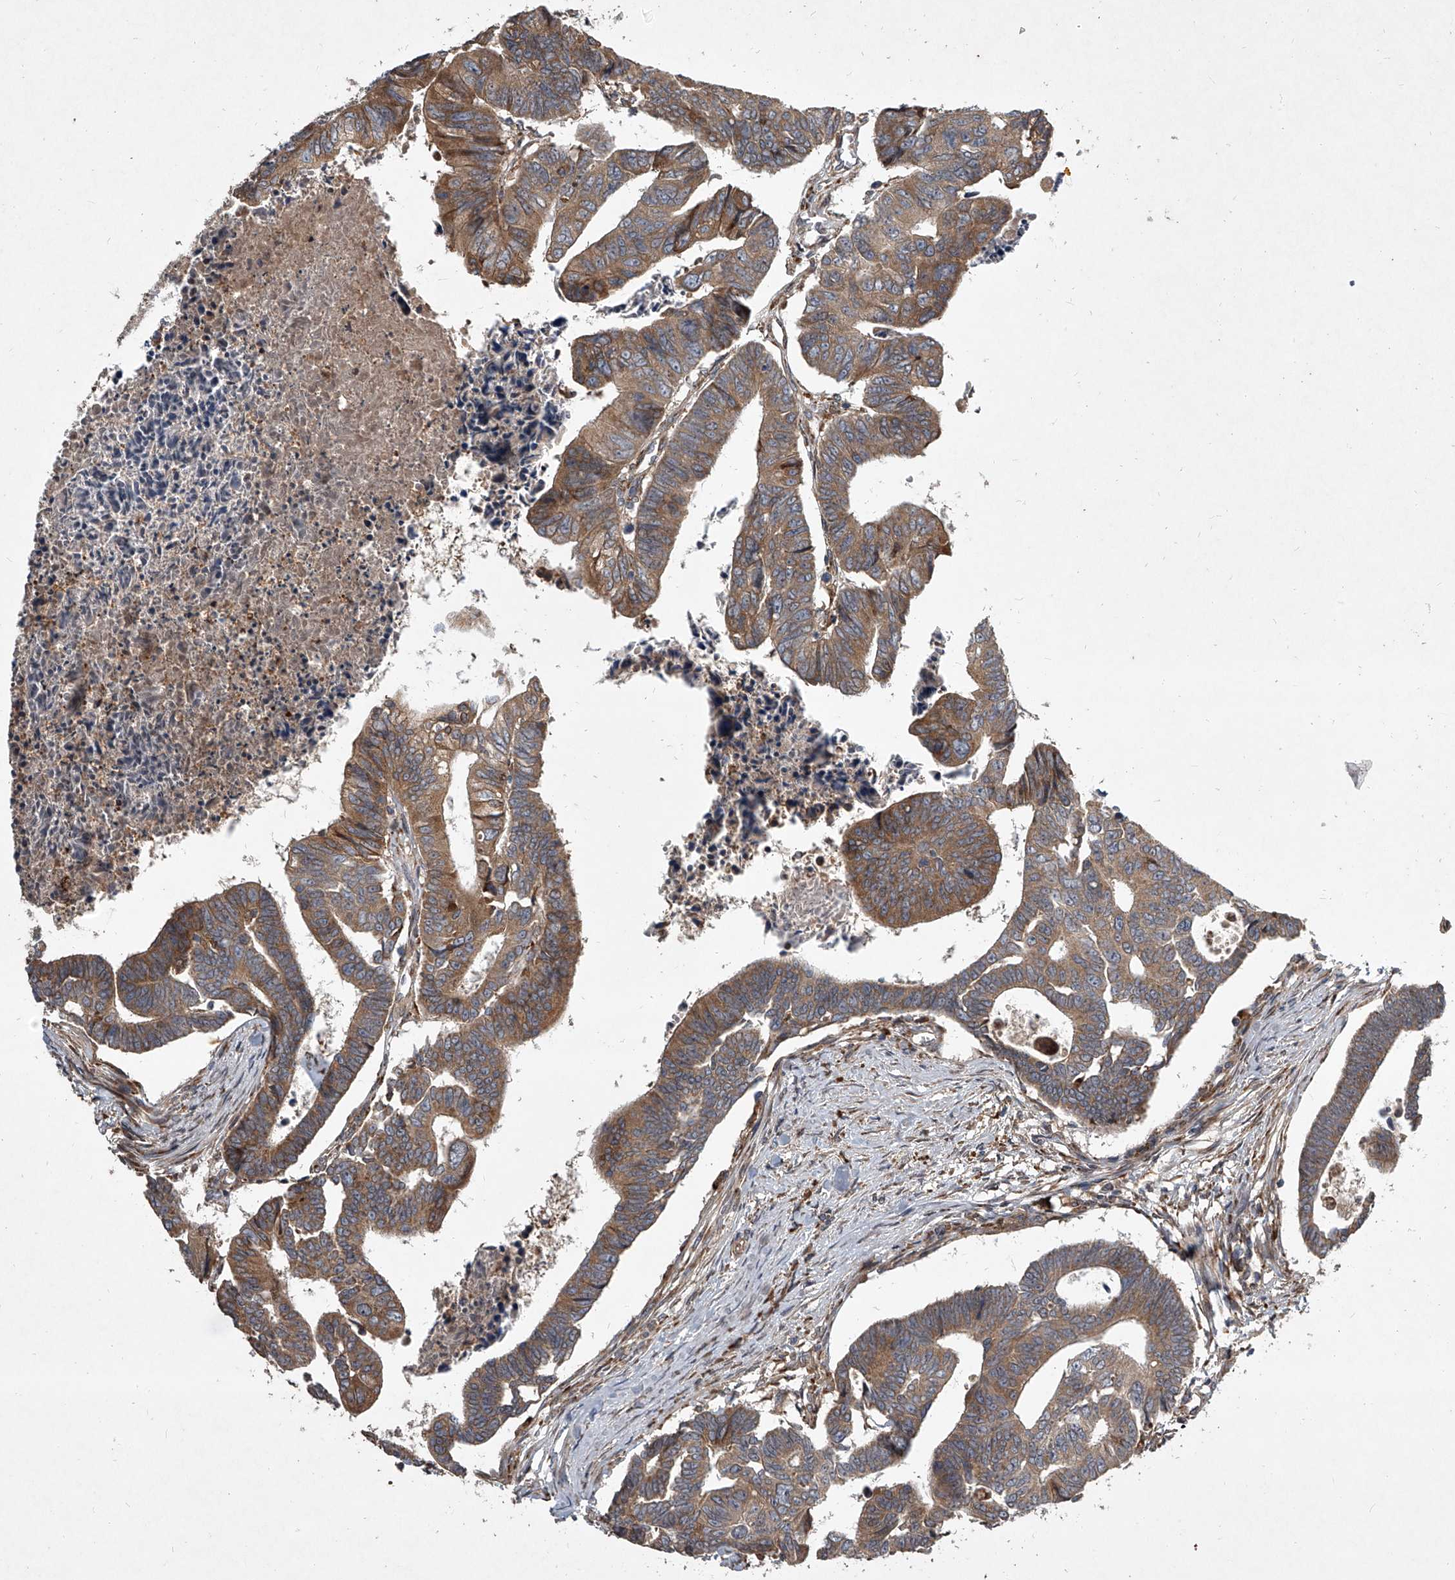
{"staining": {"intensity": "moderate", "quantity": ">75%", "location": "cytoplasmic/membranous"}, "tissue": "colorectal cancer", "cell_type": "Tumor cells", "image_type": "cancer", "snomed": [{"axis": "morphology", "description": "Adenocarcinoma, NOS"}, {"axis": "topography", "description": "Rectum"}], "caption": "This is a photomicrograph of immunohistochemistry (IHC) staining of adenocarcinoma (colorectal), which shows moderate expression in the cytoplasmic/membranous of tumor cells.", "gene": "EVA1C", "patient": {"sex": "female", "age": 65}}